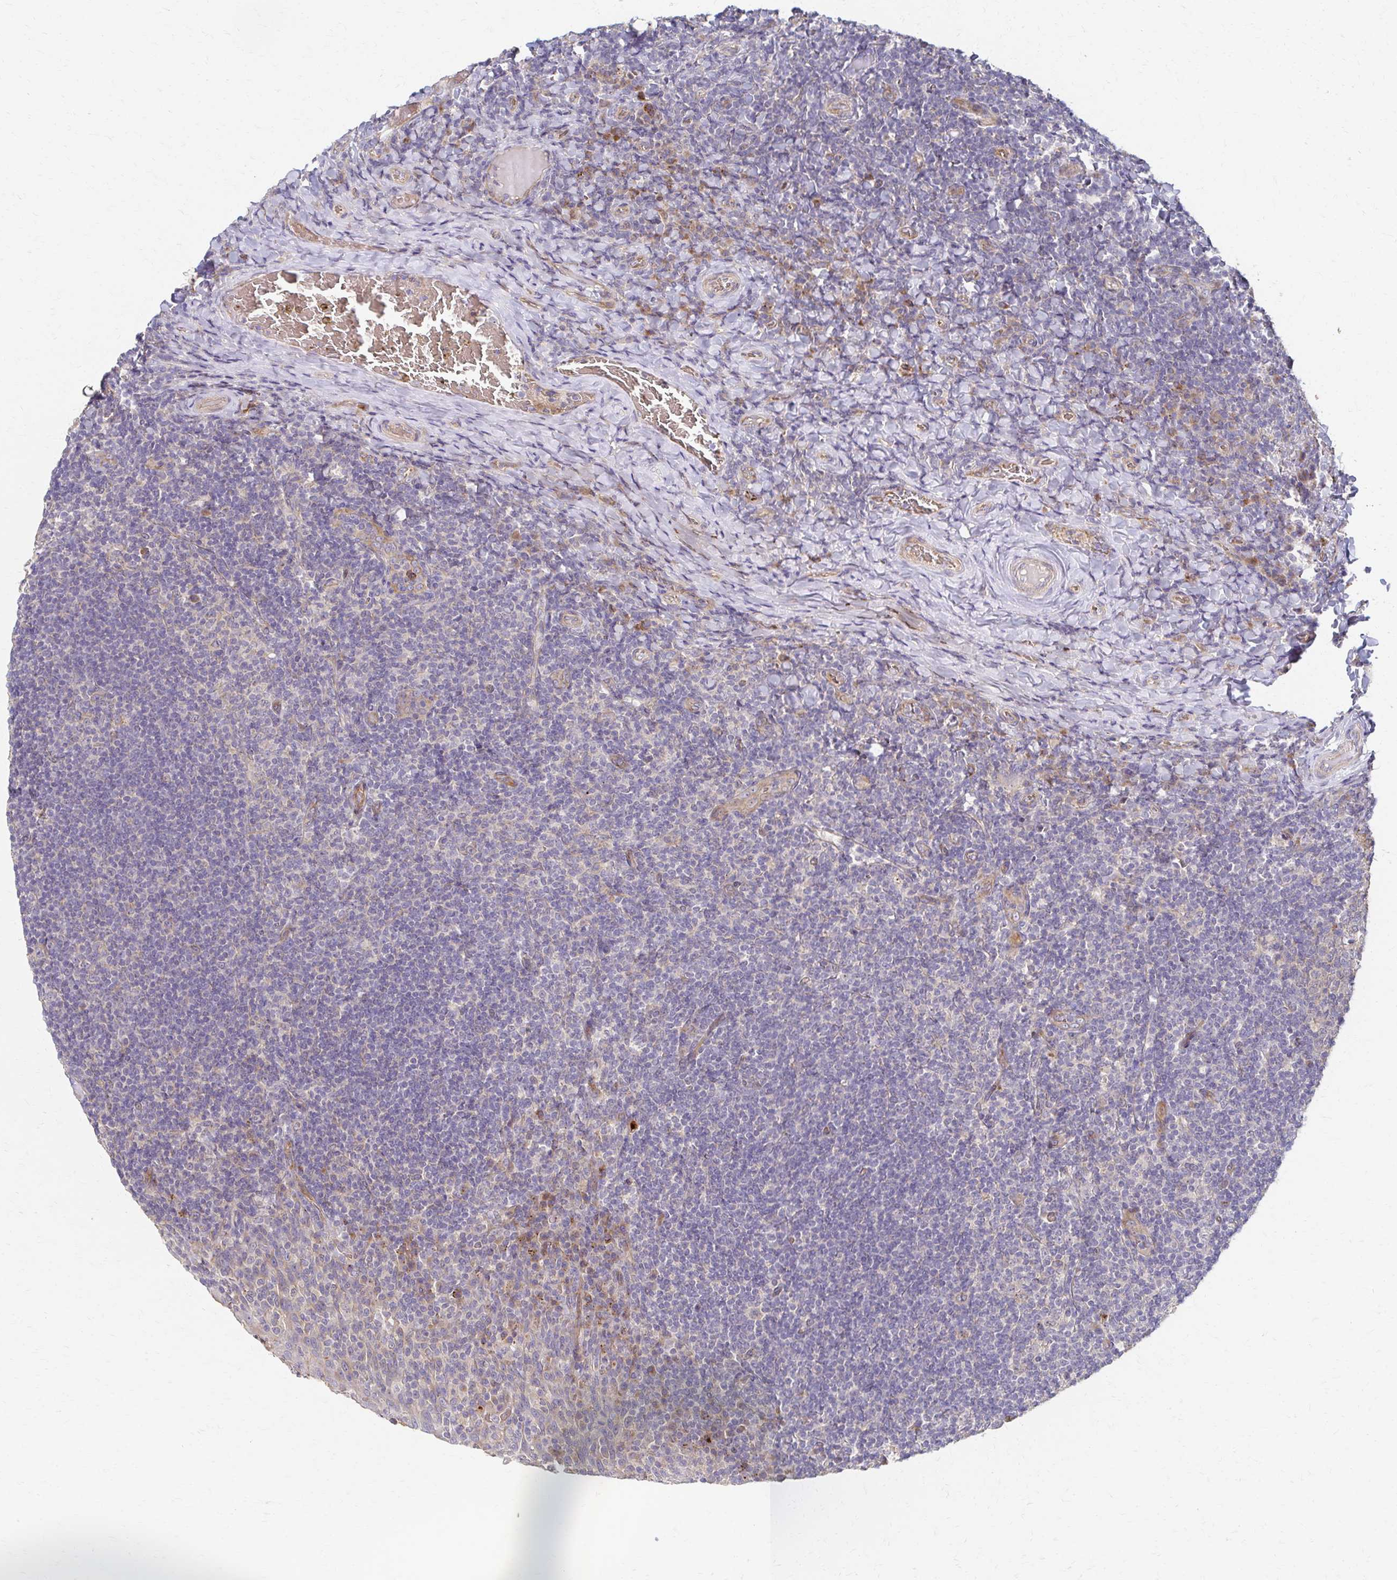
{"staining": {"intensity": "weak", "quantity": "<25%", "location": "cytoplasmic/membranous"}, "tissue": "tonsil", "cell_type": "Germinal center cells", "image_type": "normal", "snomed": [{"axis": "morphology", "description": "Normal tissue, NOS"}, {"axis": "topography", "description": "Tonsil"}], "caption": "Tonsil was stained to show a protein in brown. There is no significant staining in germinal center cells. Brightfield microscopy of immunohistochemistry stained with DAB (brown) and hematoxylin (blue), captured at high magnification.", "gene": "SKA2", "patient": {"sex": "female", "age": 10}}